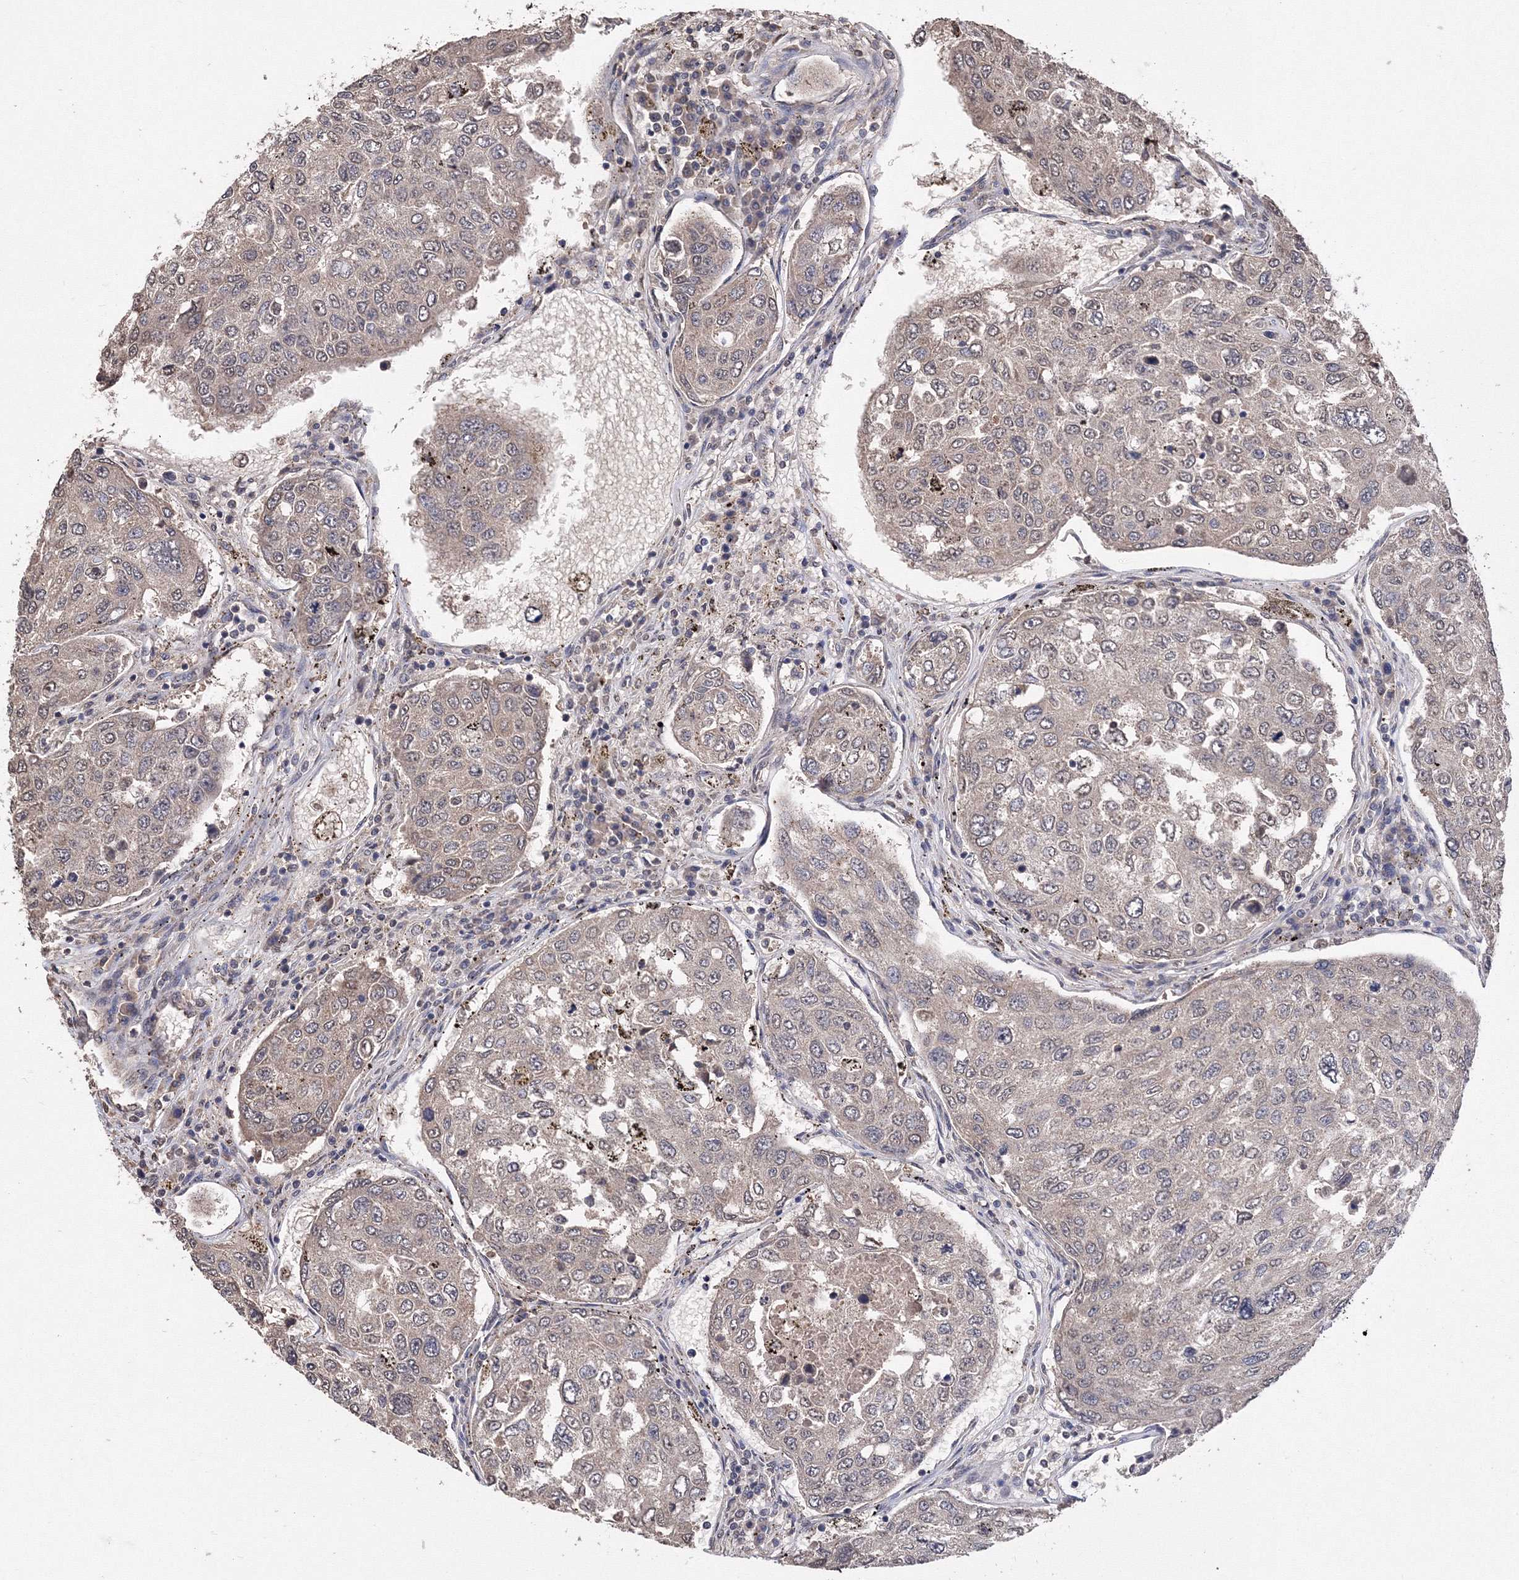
{"staining": {"intensity": "weak", "quantity": "25%-75%", "location": "cytoplasmic/membranous,nuclear"}, "tissue": "urothelial cancer", "cell_type": "Tumor cells", "image_type": "cancer", "snomed": [{"axis": "morphology", "description": "Urothelial carcinoma, High grade"}, {"axis": "topography", "description": "Lymph node"}, {"axis": "topography", "description": "Urinary bladder"}], "caption": "Protein expression analysis of urothelial cancer exhibits weak cytoplasmic/membranous and nuclear positivity in approximately 25%-75% of tumor cells.", "gene": "GPN1", "patient": {"sex": "male", "age": 51}}